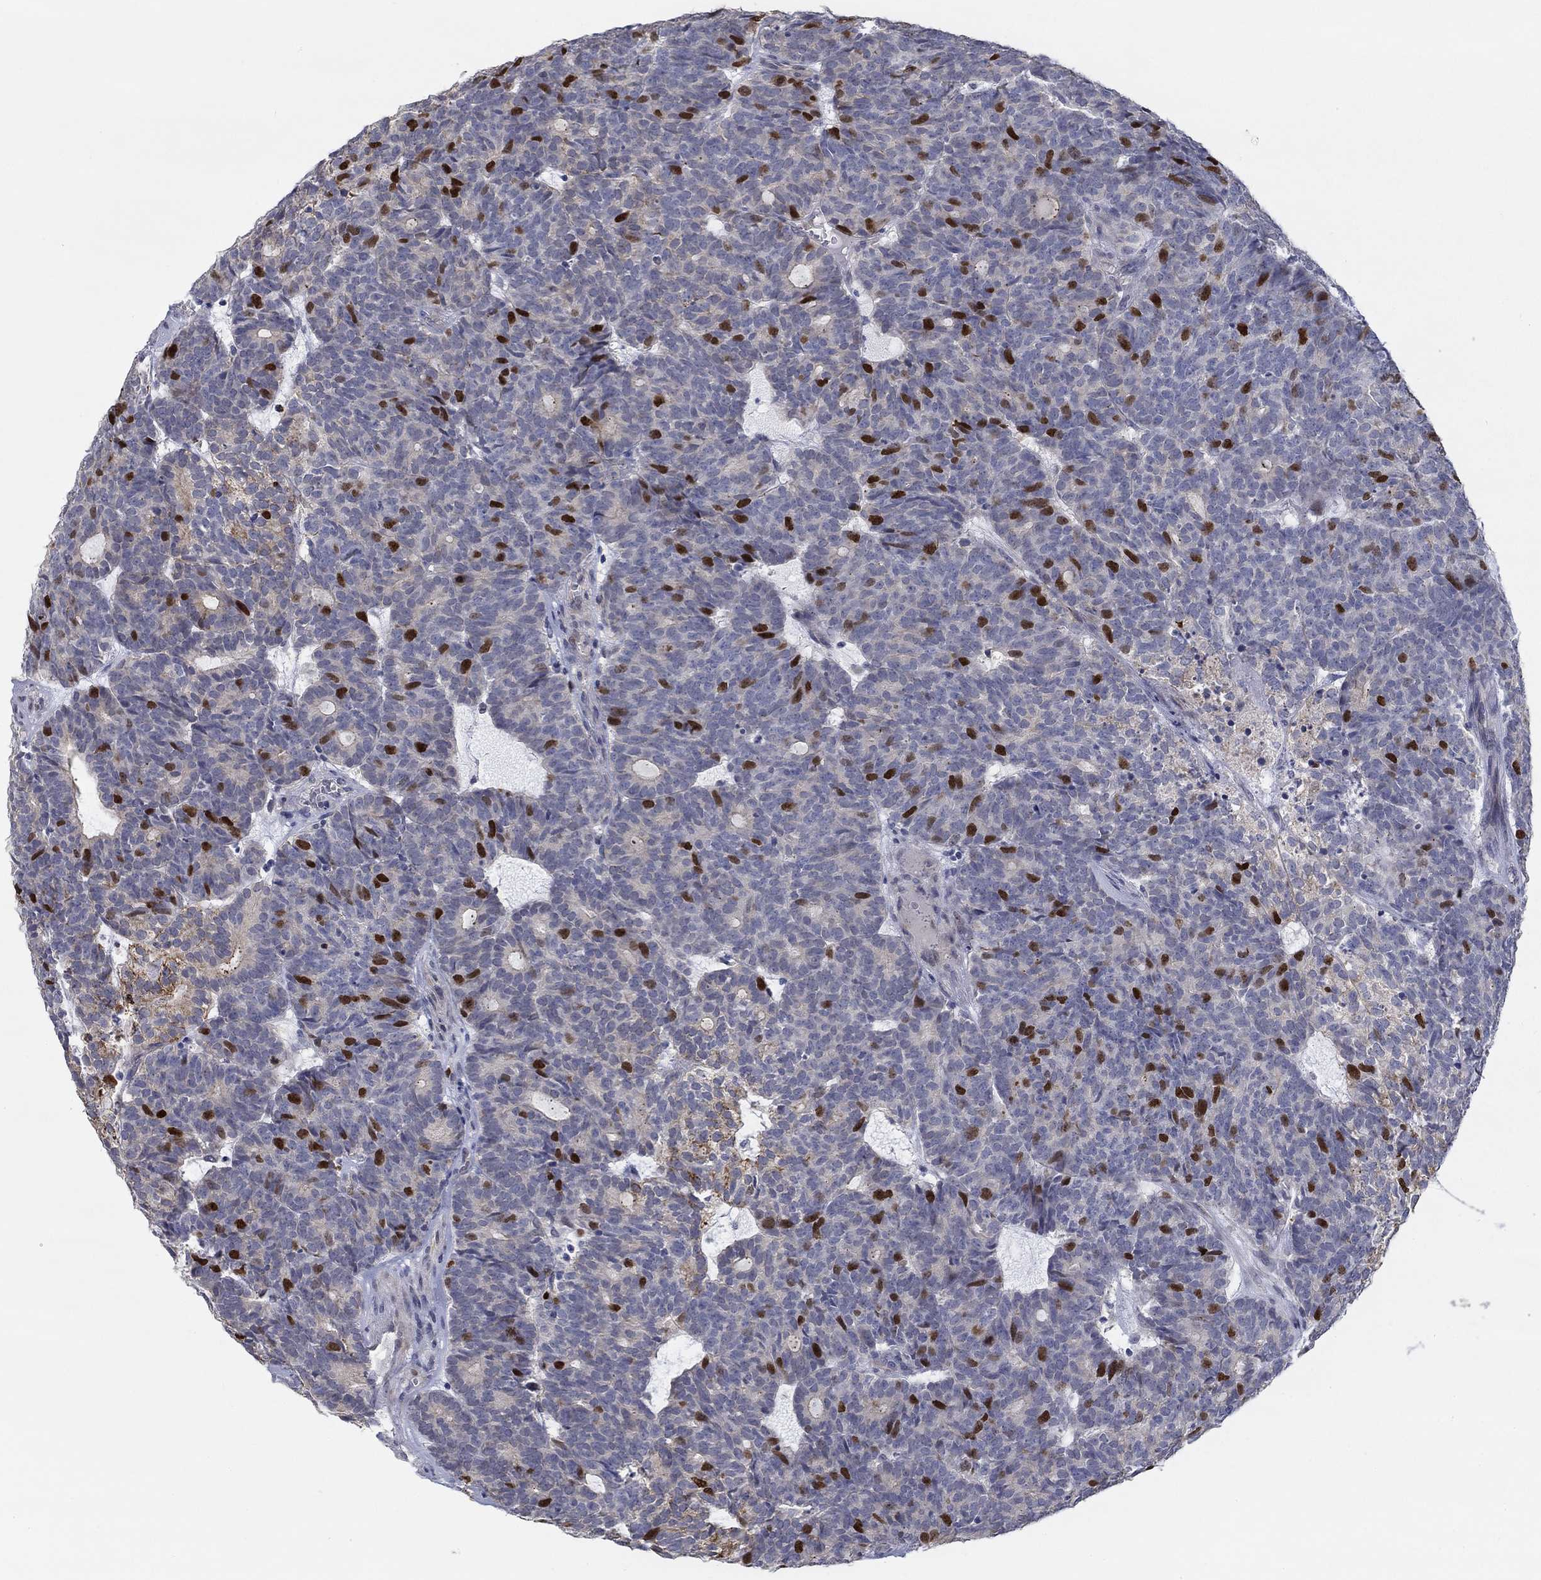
{"staining": {"intensity": "strong", "quantity": "<25%", "location": "nuclear"}, "tissue": "head and neck cancer", "cell_type": "Tumor cells", "image_type": "cancer", "snomed": [{"axis": "morphology", "description": "Adenocarcinoma, NOS"}, {"axis": "topography", "description": "Head-Neck"}], "caption": "Strong nuclear positivity for a protein is seen in approximately <25% of tumor cells of adenocarcinoma (head and neck) using immunohistochemistry.", "gene": "PRC1", "patient": {"sex": "female", "age": 81}}